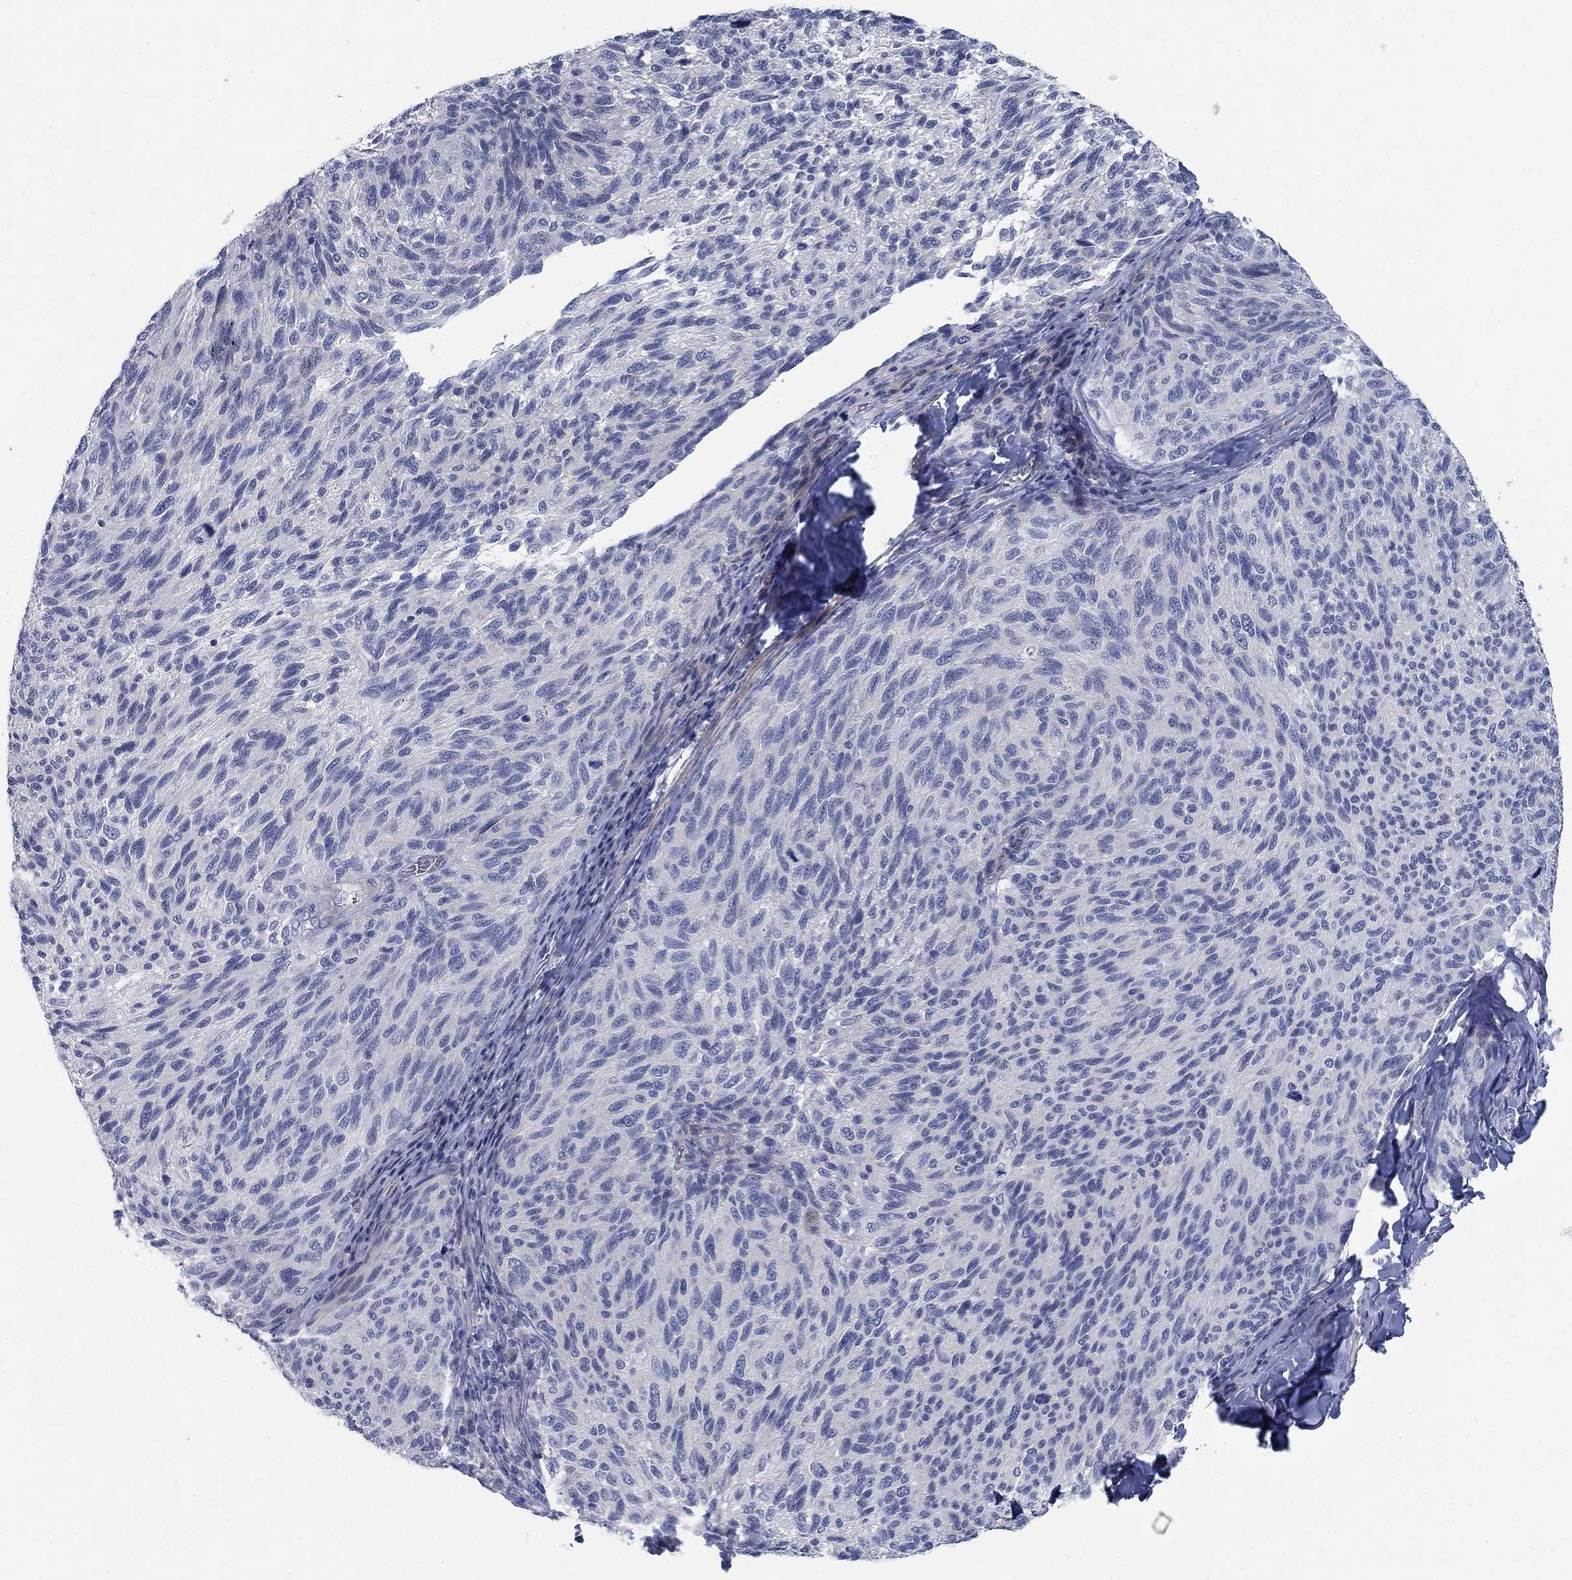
{"staining": {"intensity": "negative", "quantity": "none", "location": "none"}, "tissue": "melanoma", "cell_type": "Tumor cells", "image_type": "cancer", "snomed": [{"axis": "morphology", "description": "Malignant melanoma, NOS"}, {"axis": "topography", "description": "Skin"}], "caption": "Image shows no significant protein expression in tumor cells of melanoma.", "gene": "DNER", "patient": {"sex": "female", "age": 73}}